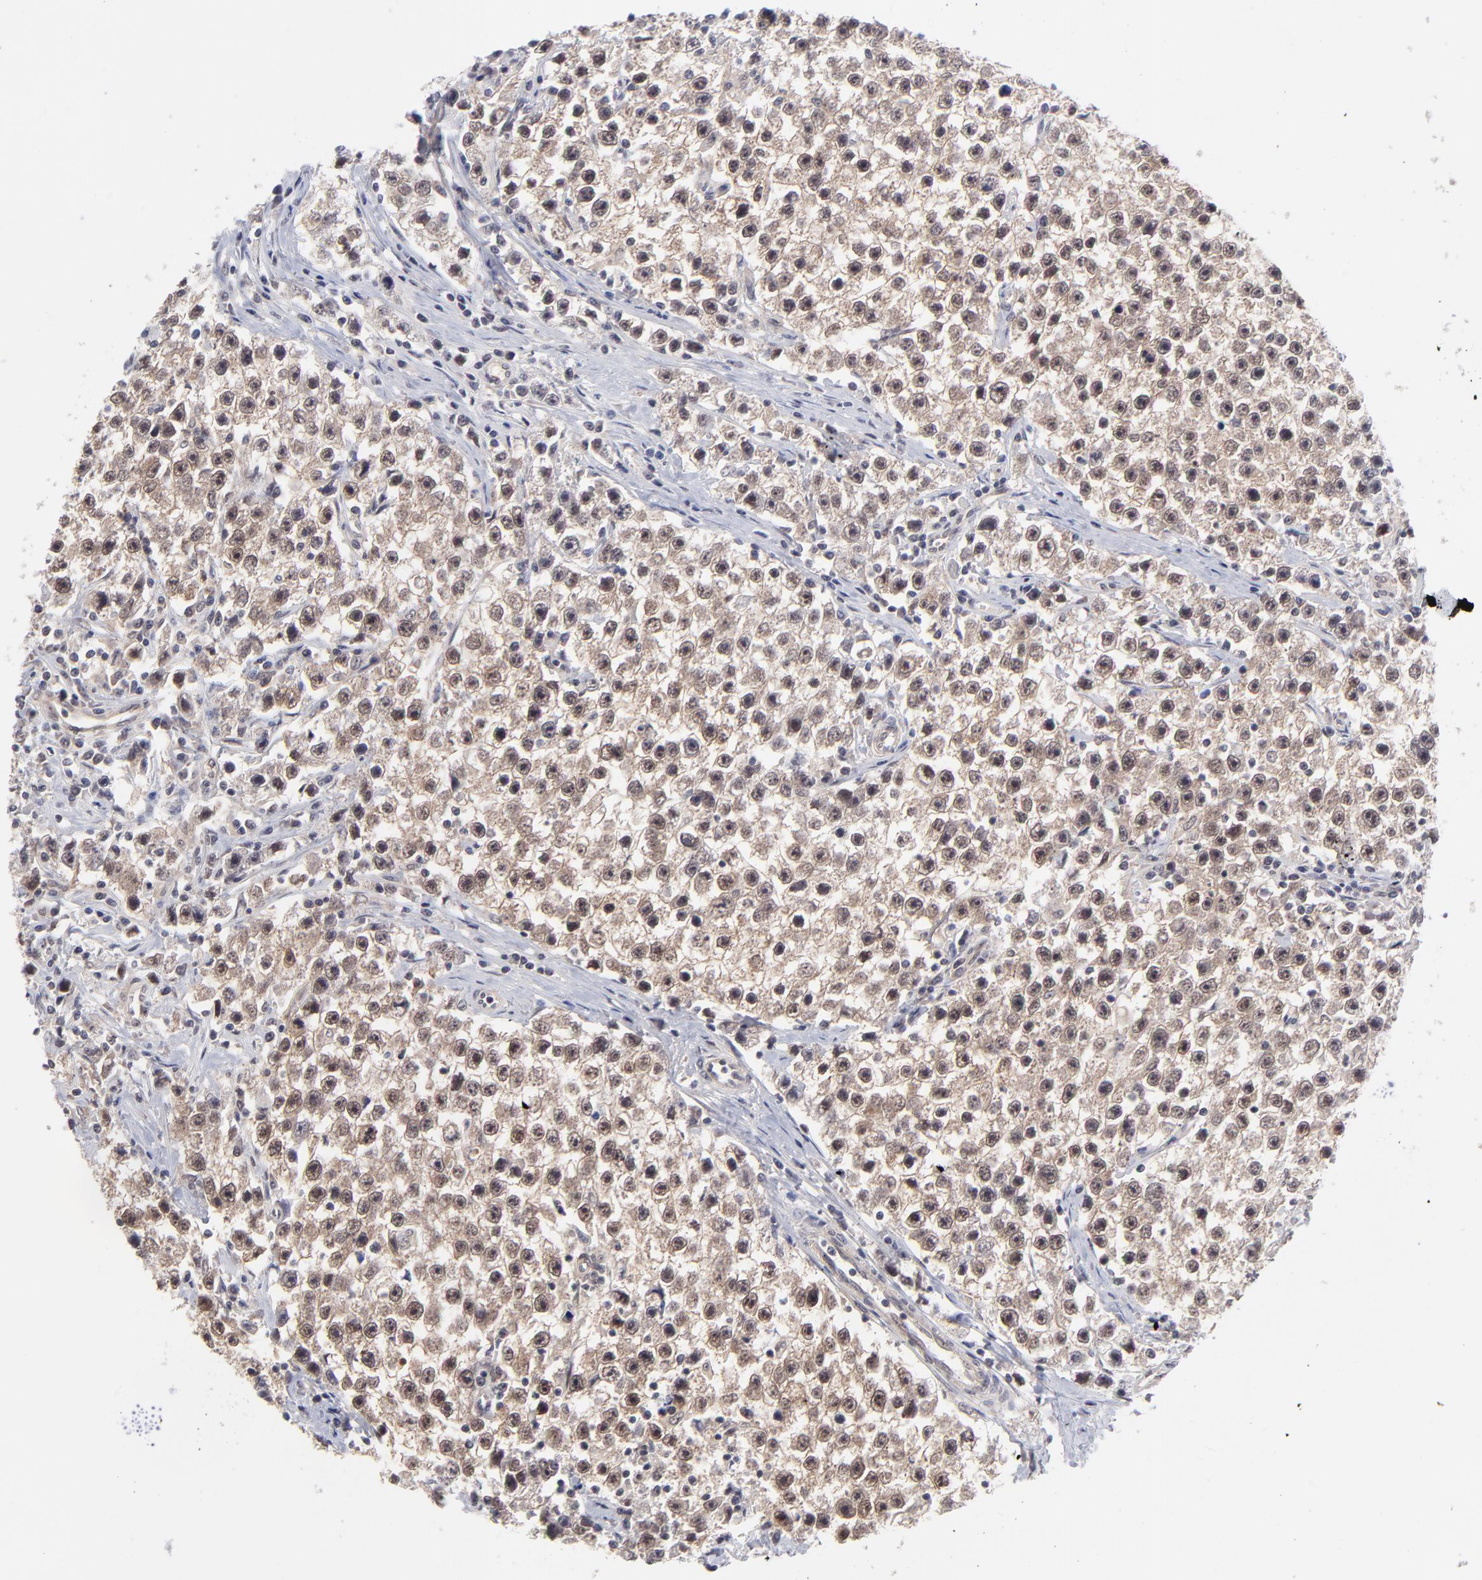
{"staining": {"intensity": "moderate", "quantity": ">75%", "location": "cytoplasmic/membranous"}, "tissue": "testis cancer", "cell_type": "Tumor cells", "image_type": "cancer", "snomed": [{"axis": "morphology", "description": "Seminoma, NOS"}, {"axis": "topography", "description": "Testis"}], "caption": "Immunohistochemical staining of testis cancer shows medium levels of moderate cytoplasmic/membranous expression in about >75% of tumor cells.", "gene": "UBE2E3", "patient": {"sex": "male", "age": 35}}